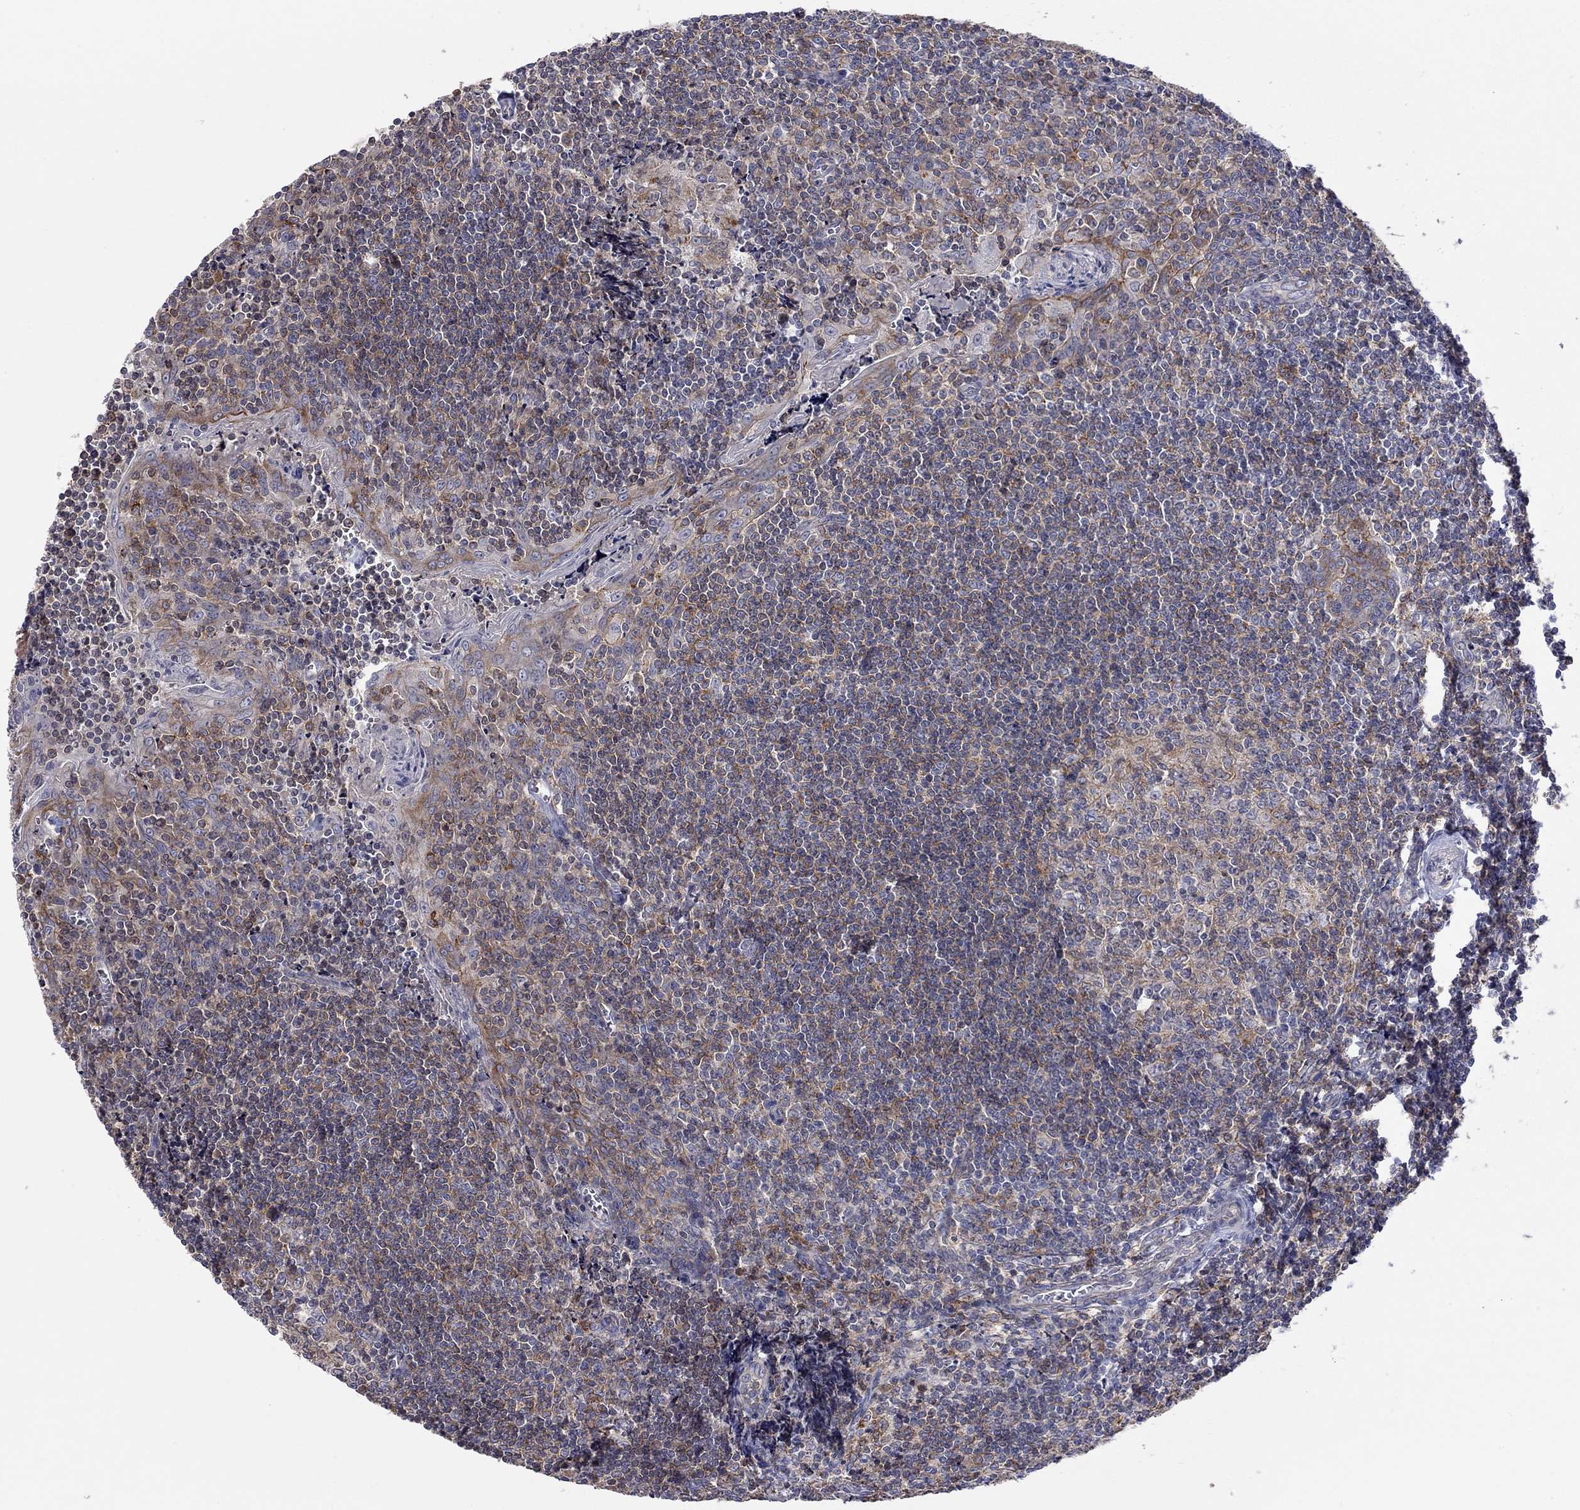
{"staining": {"intensity": "moderate", "quantity": "25%-75%", "location": "cytoplasmic/membranous"}, "tissue": "tonsil", "cell_type": "Germinal center cells", "image_type": "normal", "snomed": [{"axis": "morphology", "description": "Normal tissue, NOS"}, {"axis": "morphology", "description": "Inflammation, NOS"}, {"axis": "topography", "description": "Tonsil"}], "caption": "This image shows immunohistochemistry staining of unremarkable human tonsil, with medium moderate cytoplasmic/membranous positivity in about 25%-75% of germinal center cells.", "gene": "PCDHGA10", "patient": {"sex": "female", "age": 31}}